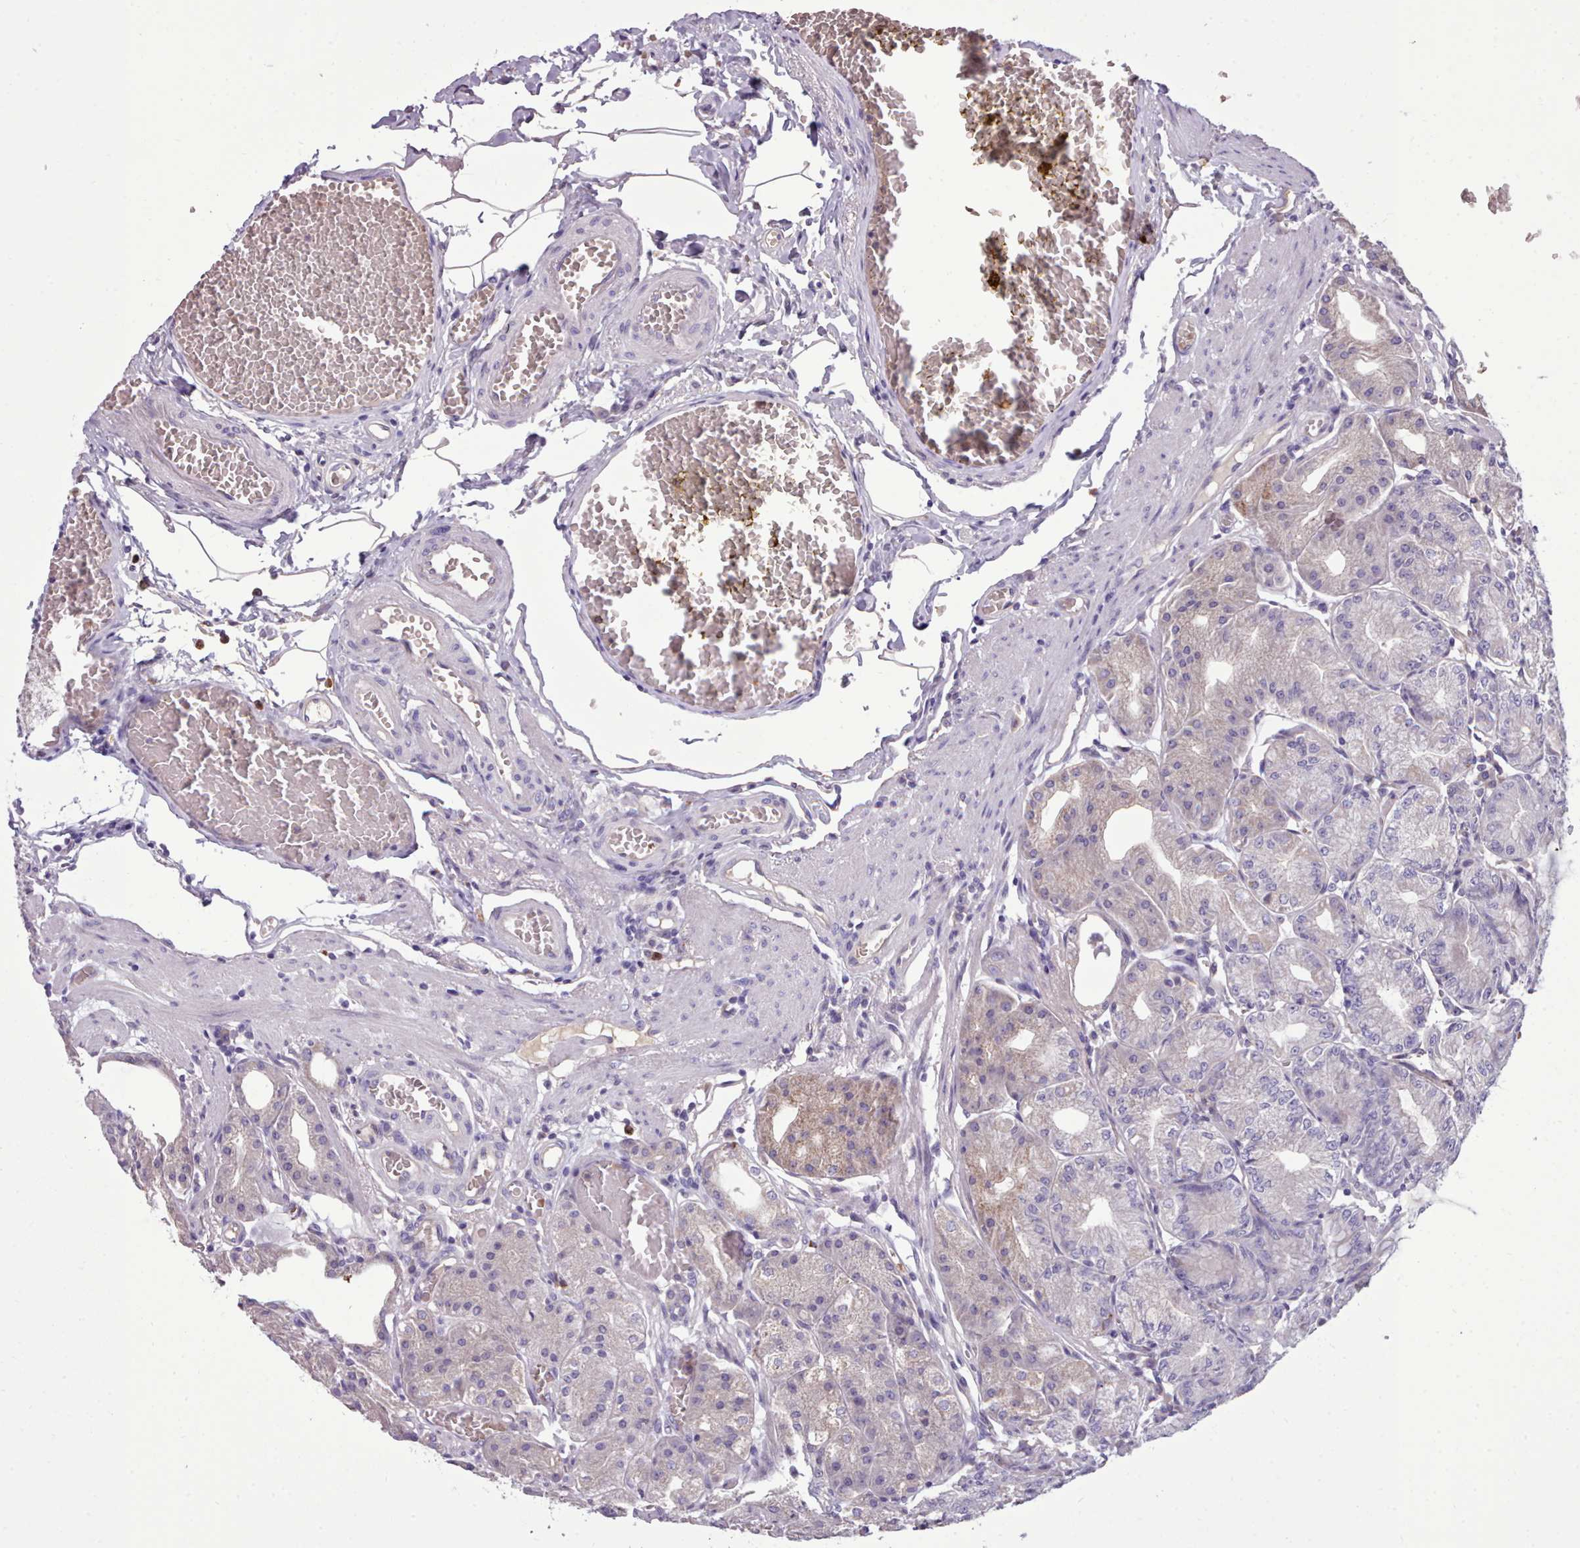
{"staining": {"intensity": "moderate", "quantity": "<25%", "location": "cytoplasmic/membranous"}, "tissue": "stomach", "cell_type": "Glandular cells", "image_type": "normal", "snomed": [{"axis": "morphology", "description": "Normal tissue, NOS"}, {"axis": "topography", "description": "Stomach, upper"}, {"axis": "topography", "description": "Stomach, lower"}], "caption": "Normal stomach exhibits moderate cytoplasmic/membranous expression in about <25% of glandular cells.", "gene": "KCTD16", "patient": {"sex": "male", "age": 71}}